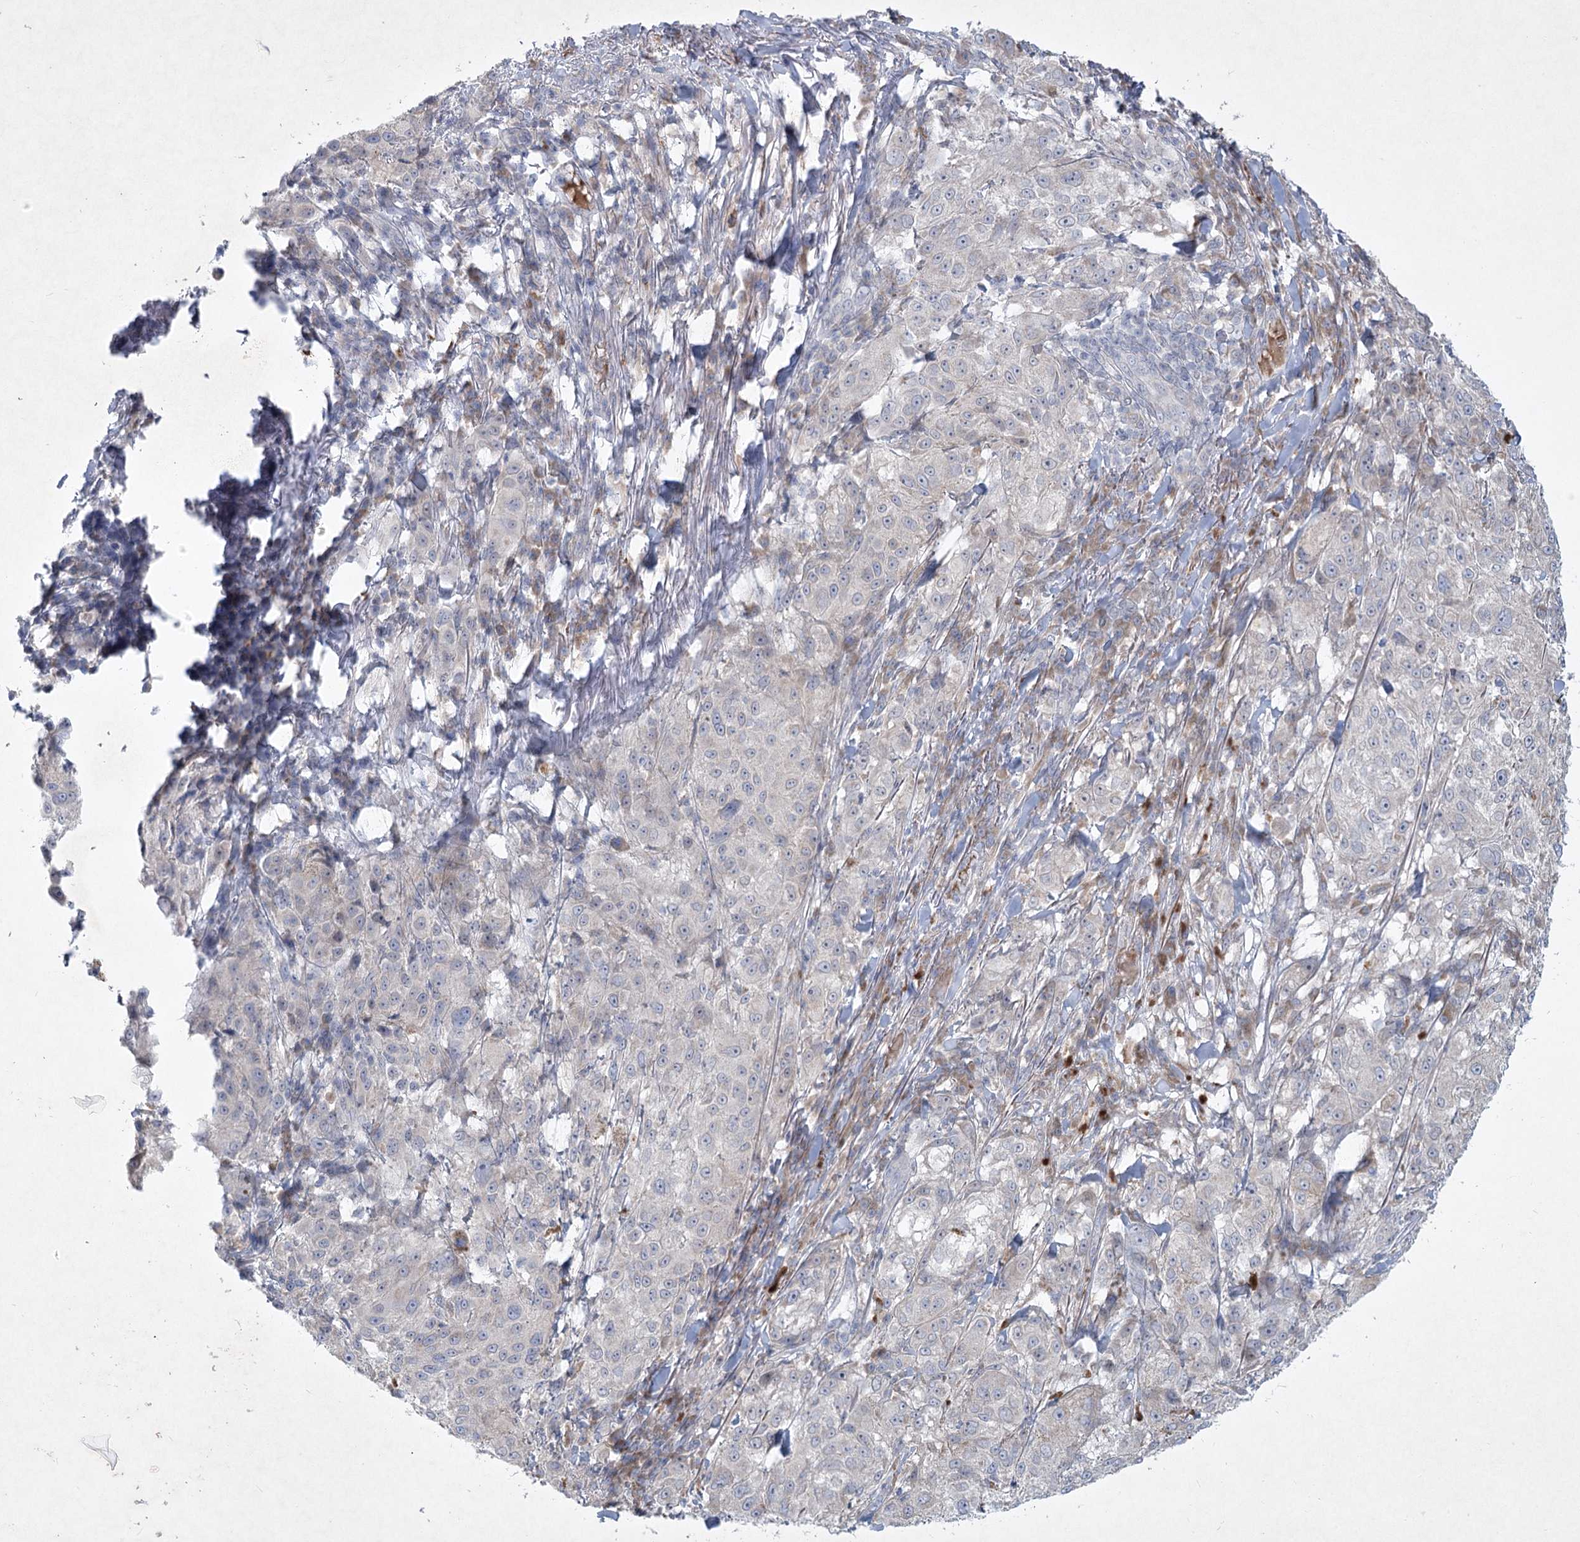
{"staining": {"intensity": "negative", "quantity": "none", "location": "none"}, "tissue": "melanoma", "cell_type": "Tumor cells", "image_type": "cancer", "snomed": [{"axis": "morphology", "description": "Necrosis, NOS"}, {"axis": "morphology", "description": "Malignant melanoma, NOS"}, {"axis": "topography", "description": "Skin"}], "caption": "Immunohistochemistry image of malignant melanoma stained for a protein (brown), which displays no positivity in tumor cells. (Brightfield microscopy of DAB (3,3'-diaminobenzidine) immunohistochemistry (IHC) at high magnification).", "gene": "PLA2G12A", "patient": {"sex": "female", "age": 87}}